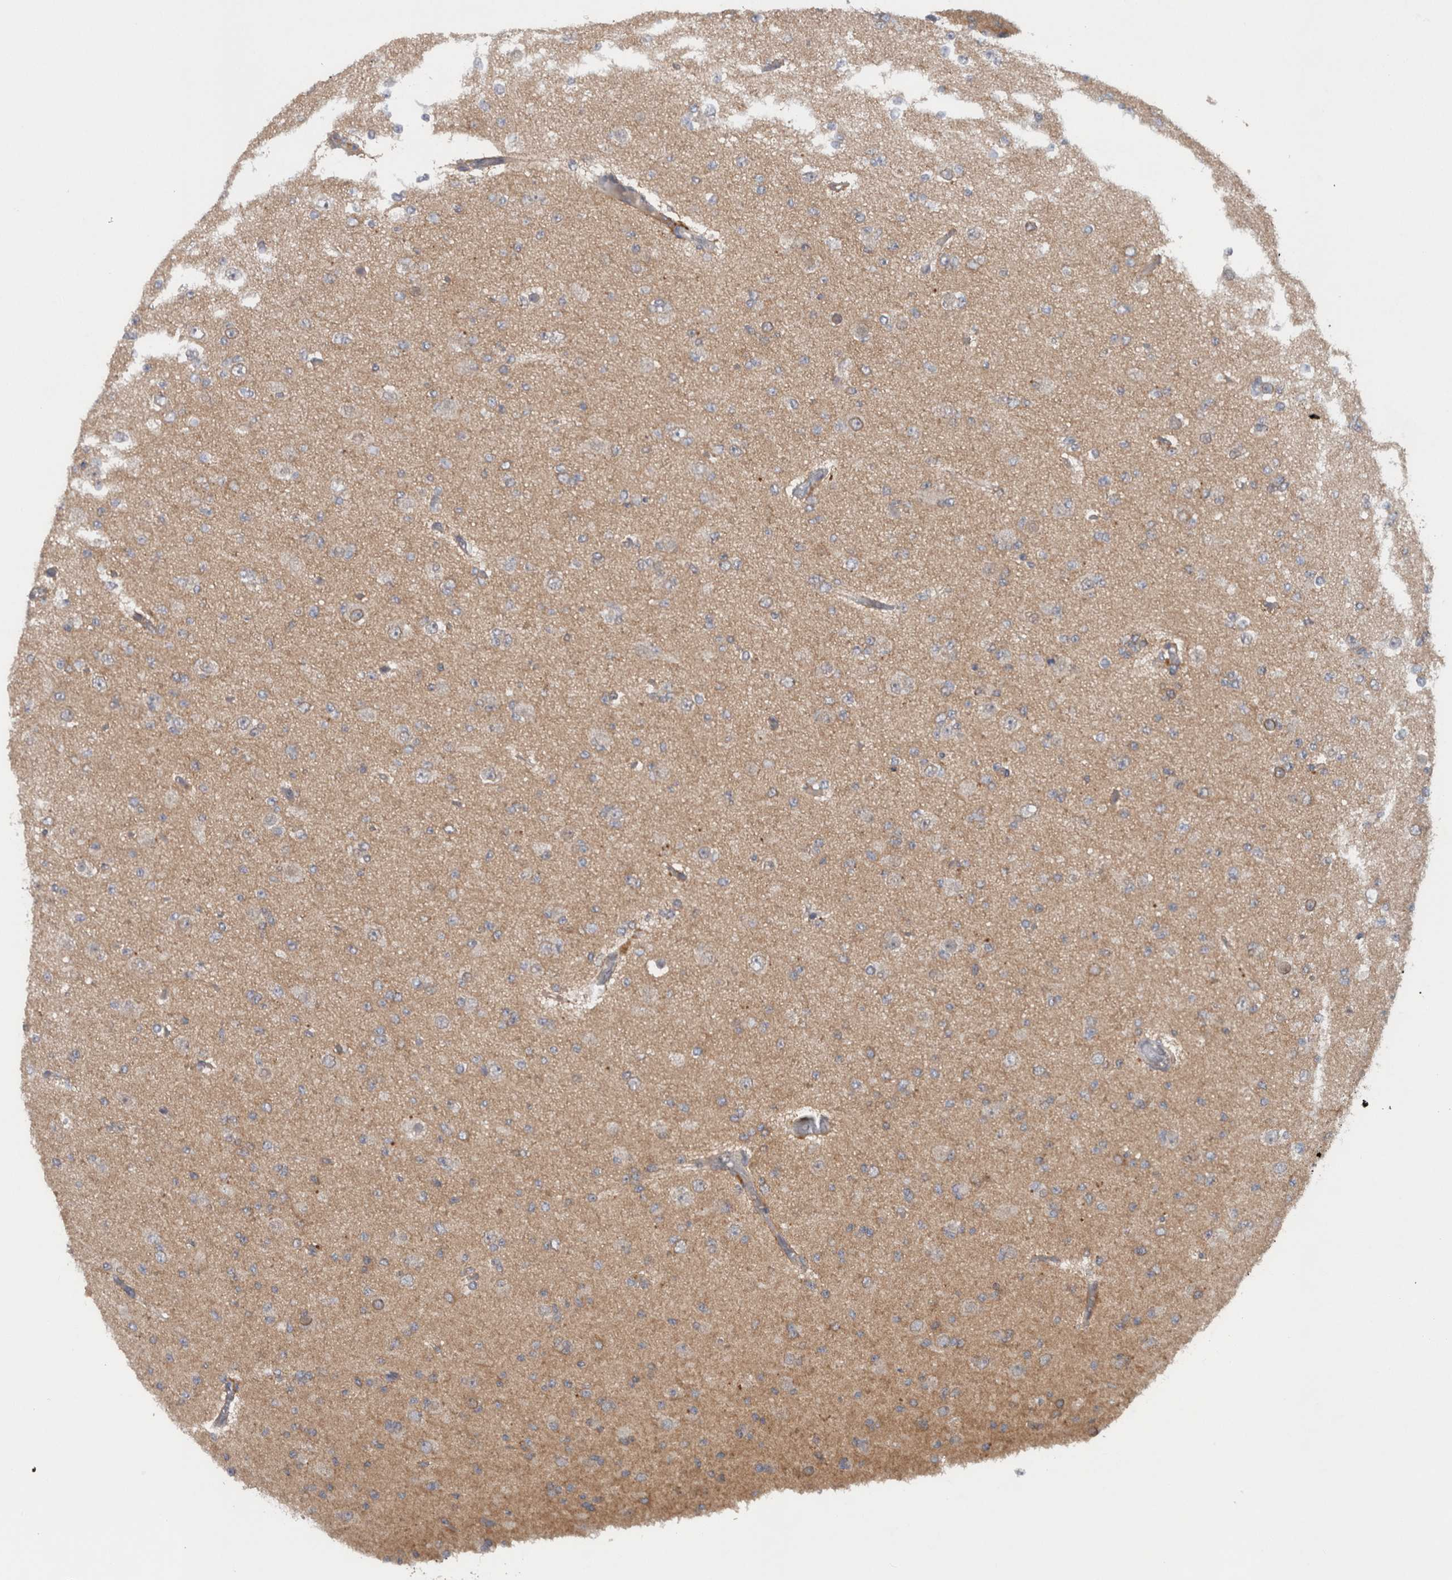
{"staining": {"intensity": "weak", "quantity": "<25%", "location": "cytoplasmic/membranous"}, "tissue": "glioma", "cell_type": "Tumor cells", "image_type": "cancer", "snomed": [{"axis": "morphology", "description": "Glioma, malignant, Low grade"}, {"axis": "topography", "description": "Brain"}], "caption": "This is an immunohistochemistry micrograph of human glioma. There is no staining in tumor cells.", "gene": "SCARA5", "patient": {"sex": "female", "age": 22}}